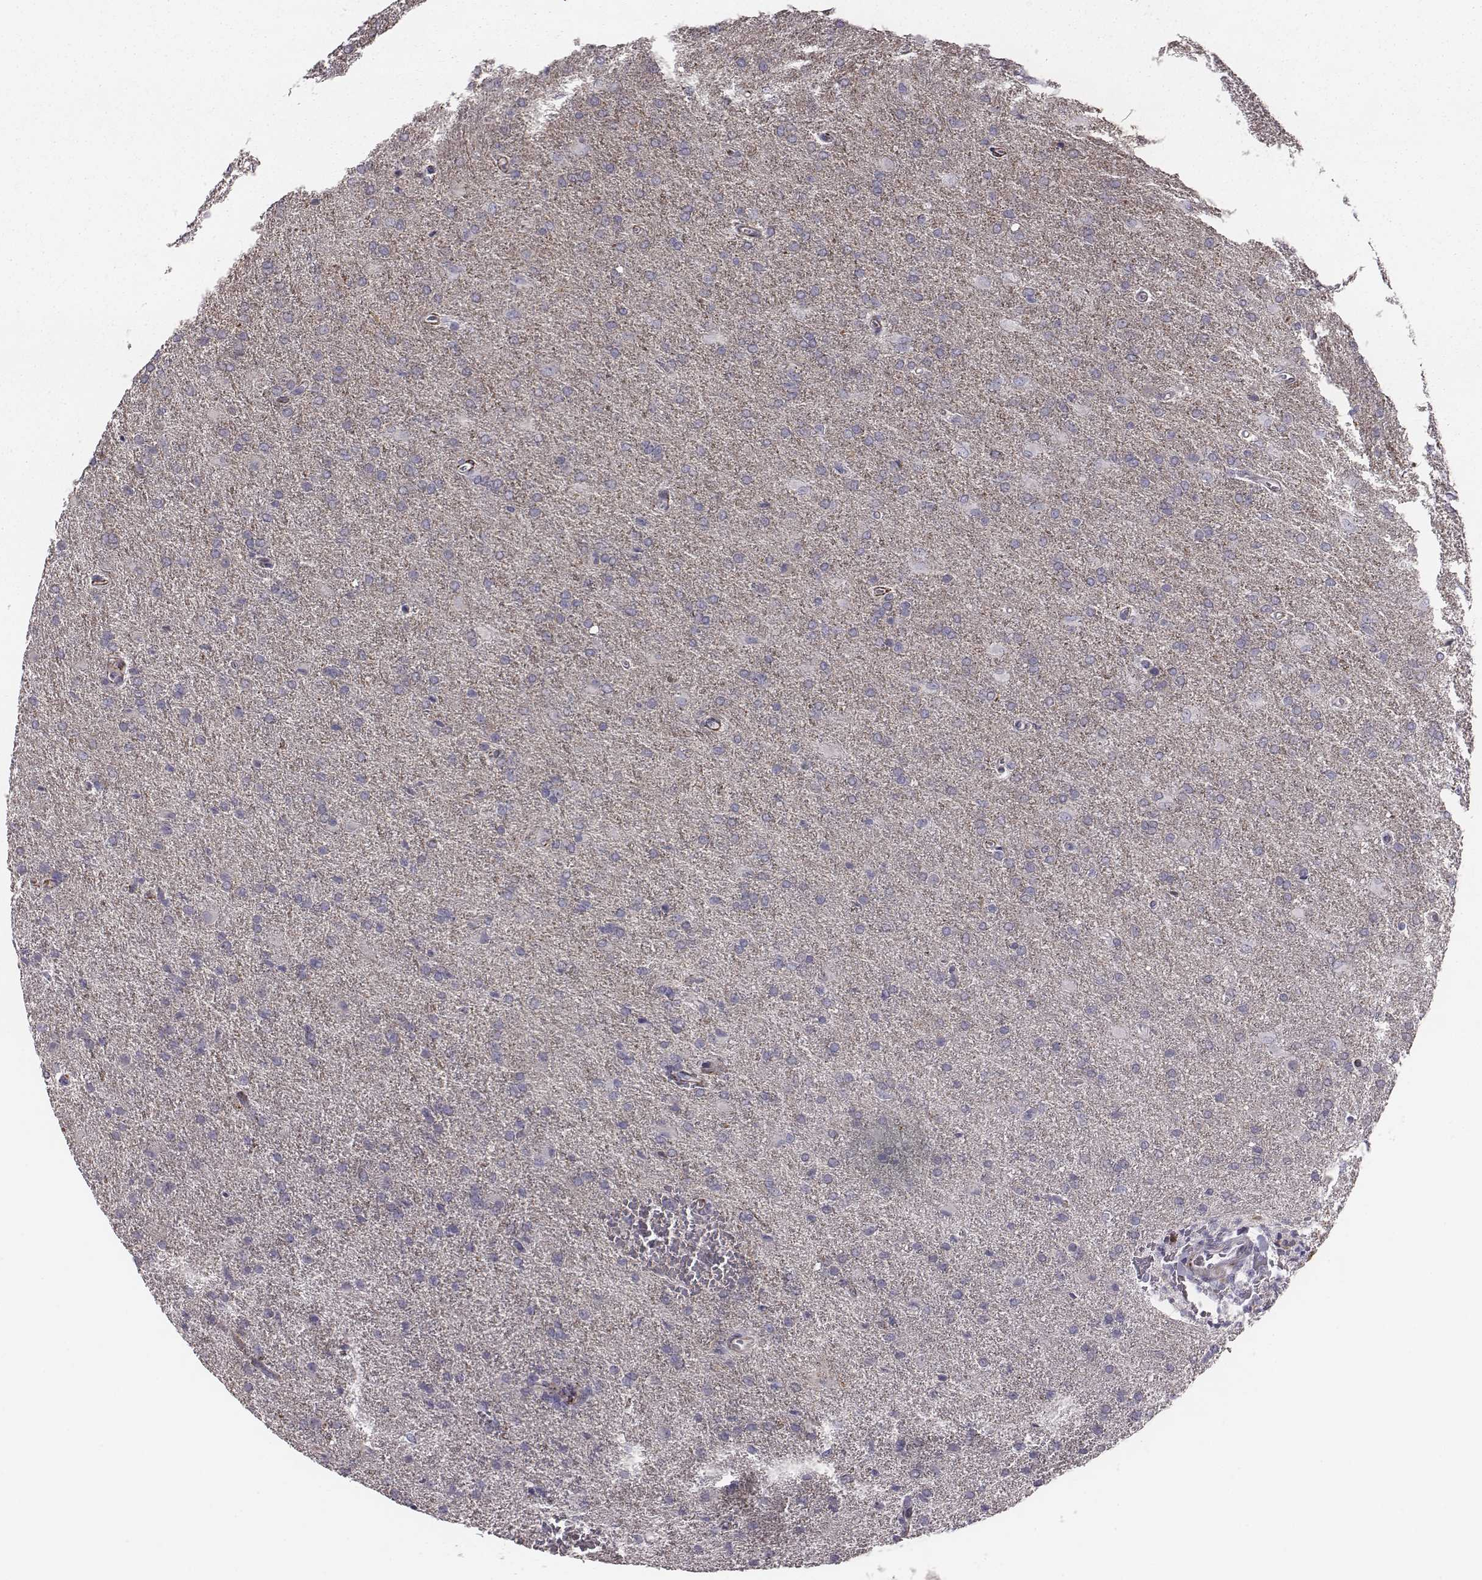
{"staining": {"intensity": "negative", "quantity": "none", "location": "none"}, "tissue": "glioma", "cell_type": "Tumor cells", "image_type": "cancer", "snomed": [{"axis": "morphology", "description": "Glioma, malignant, High grade"}, {"axis": "topography", "description": "Brain"}], "caption": "Immunohistochemical staining of human glioma displays no significant positivity in tumor cells.", "gene": "PRKCZ", "patient": {"sex": "male", "age": 68}}